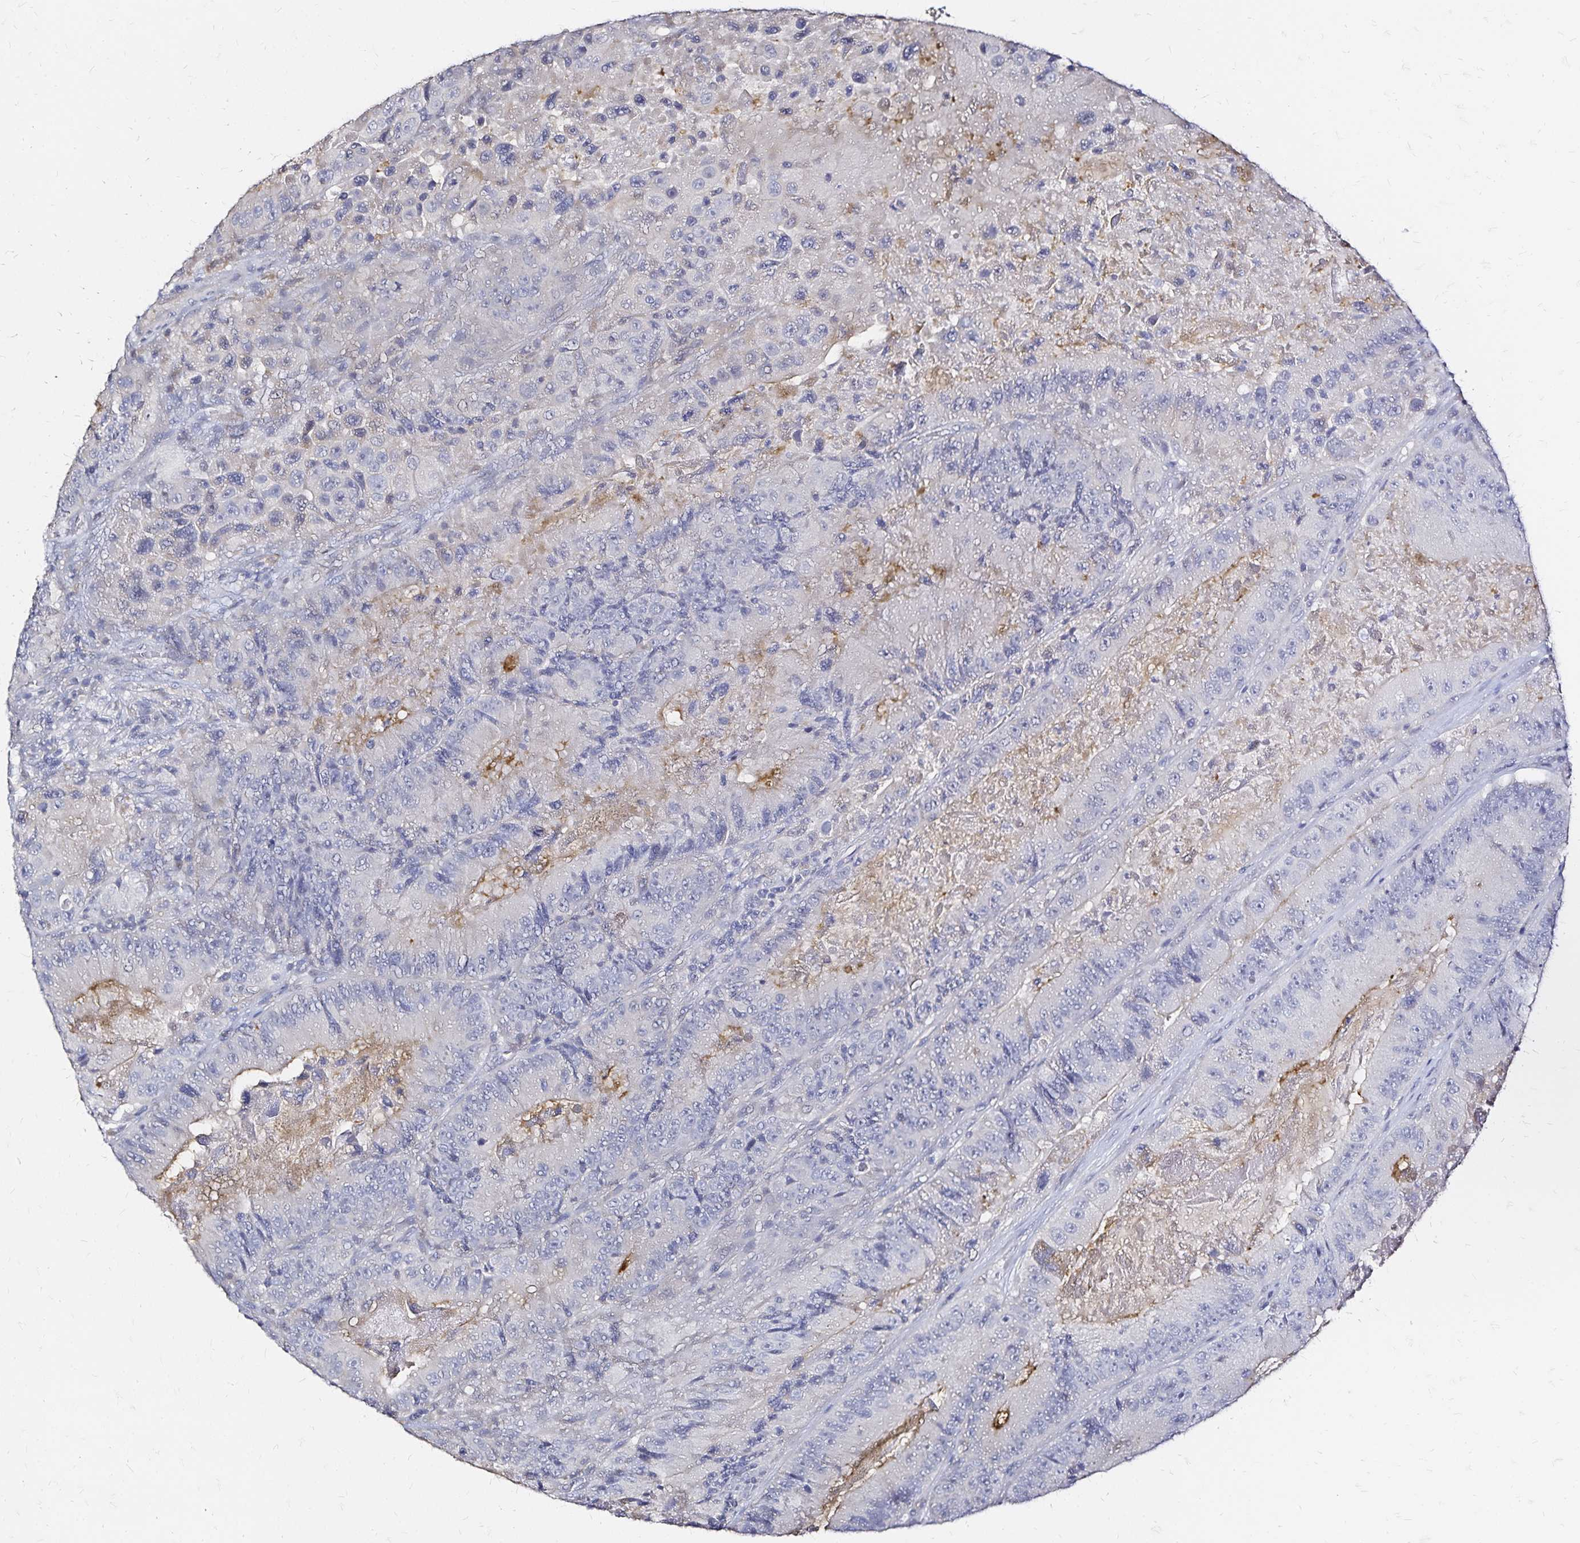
{"staining": {"intensity": "negative", "quantity": "none", "location": "none"}, "tissue": "colorectal cancer", "cell_type": "Tumor cells", "image_type": "cancer", "snomed": [{"axis": "morphology", "description": "Adenocarcinoma, NOS"}, {"axis": "topography", "description": "Colon"}], "caption": "Immunohistochemical staining of colorectal adenocarcinoma displays no significant positivity in tumor cells.", "gene": "SLC5A1", "patient": {"sex": "female", "age": 86}}